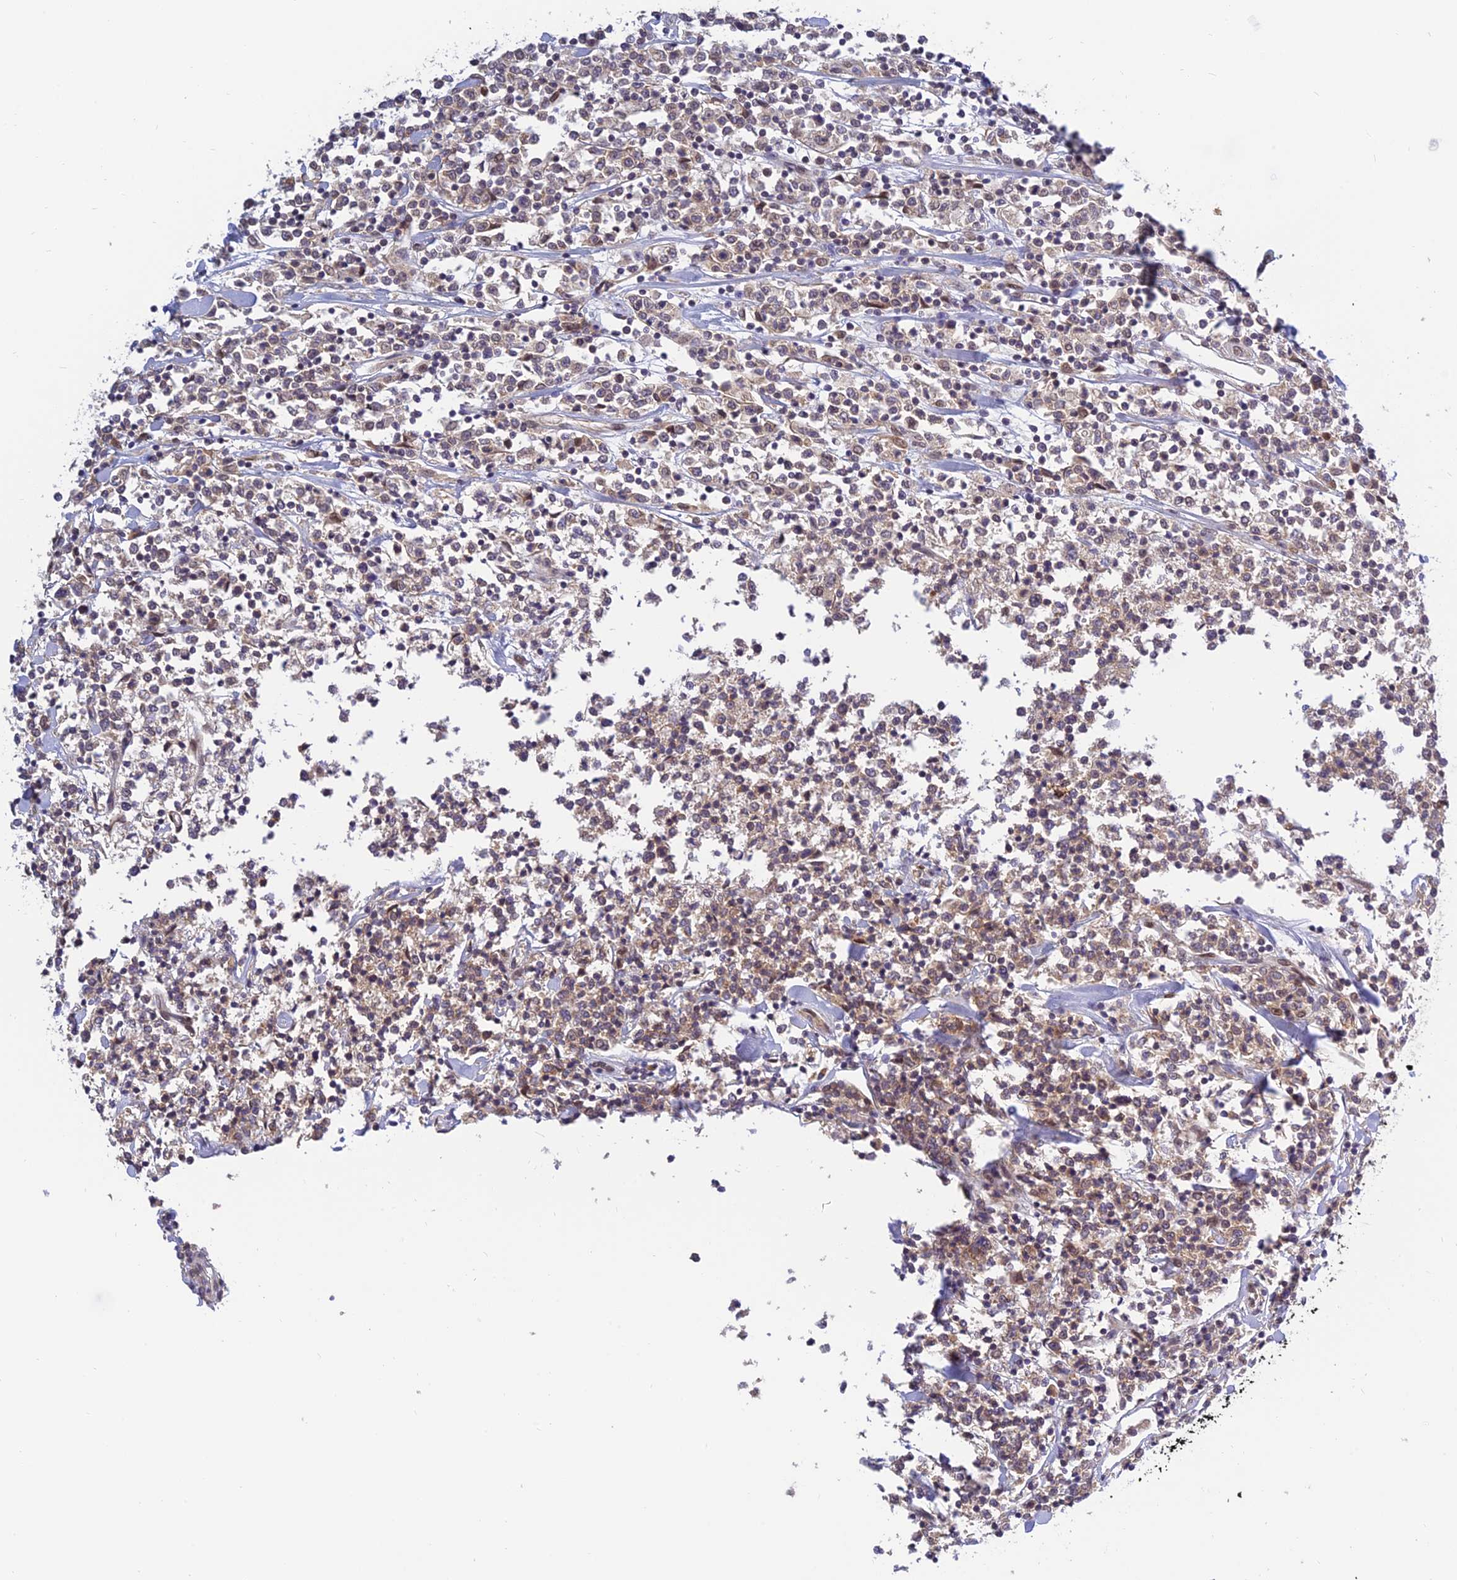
{"staining": {"intensity": "weak", "quantity": "25%-75%", "location": "cytoplasmic/membranous"}, "tissue": "lymphoma", "cell_type": "Tumor cells", "image_type": "cancer", "snomed": [{"axis": "morphology", "description": "Malignant lymphoma, non-Hodgkin's type, Low grade"}, {"axis": "topography", "description": "Small intestine"}], "caption": "This is an image of immunohistochemistry (IHC) staining of low-grade malignant lymphoma, non-Hodgkin's type, which shows weak staining in the cytoplasmic/membranous of tumor cells.", "gene": "SKIC8", "patient": {"sex": "female", "age": 59}}